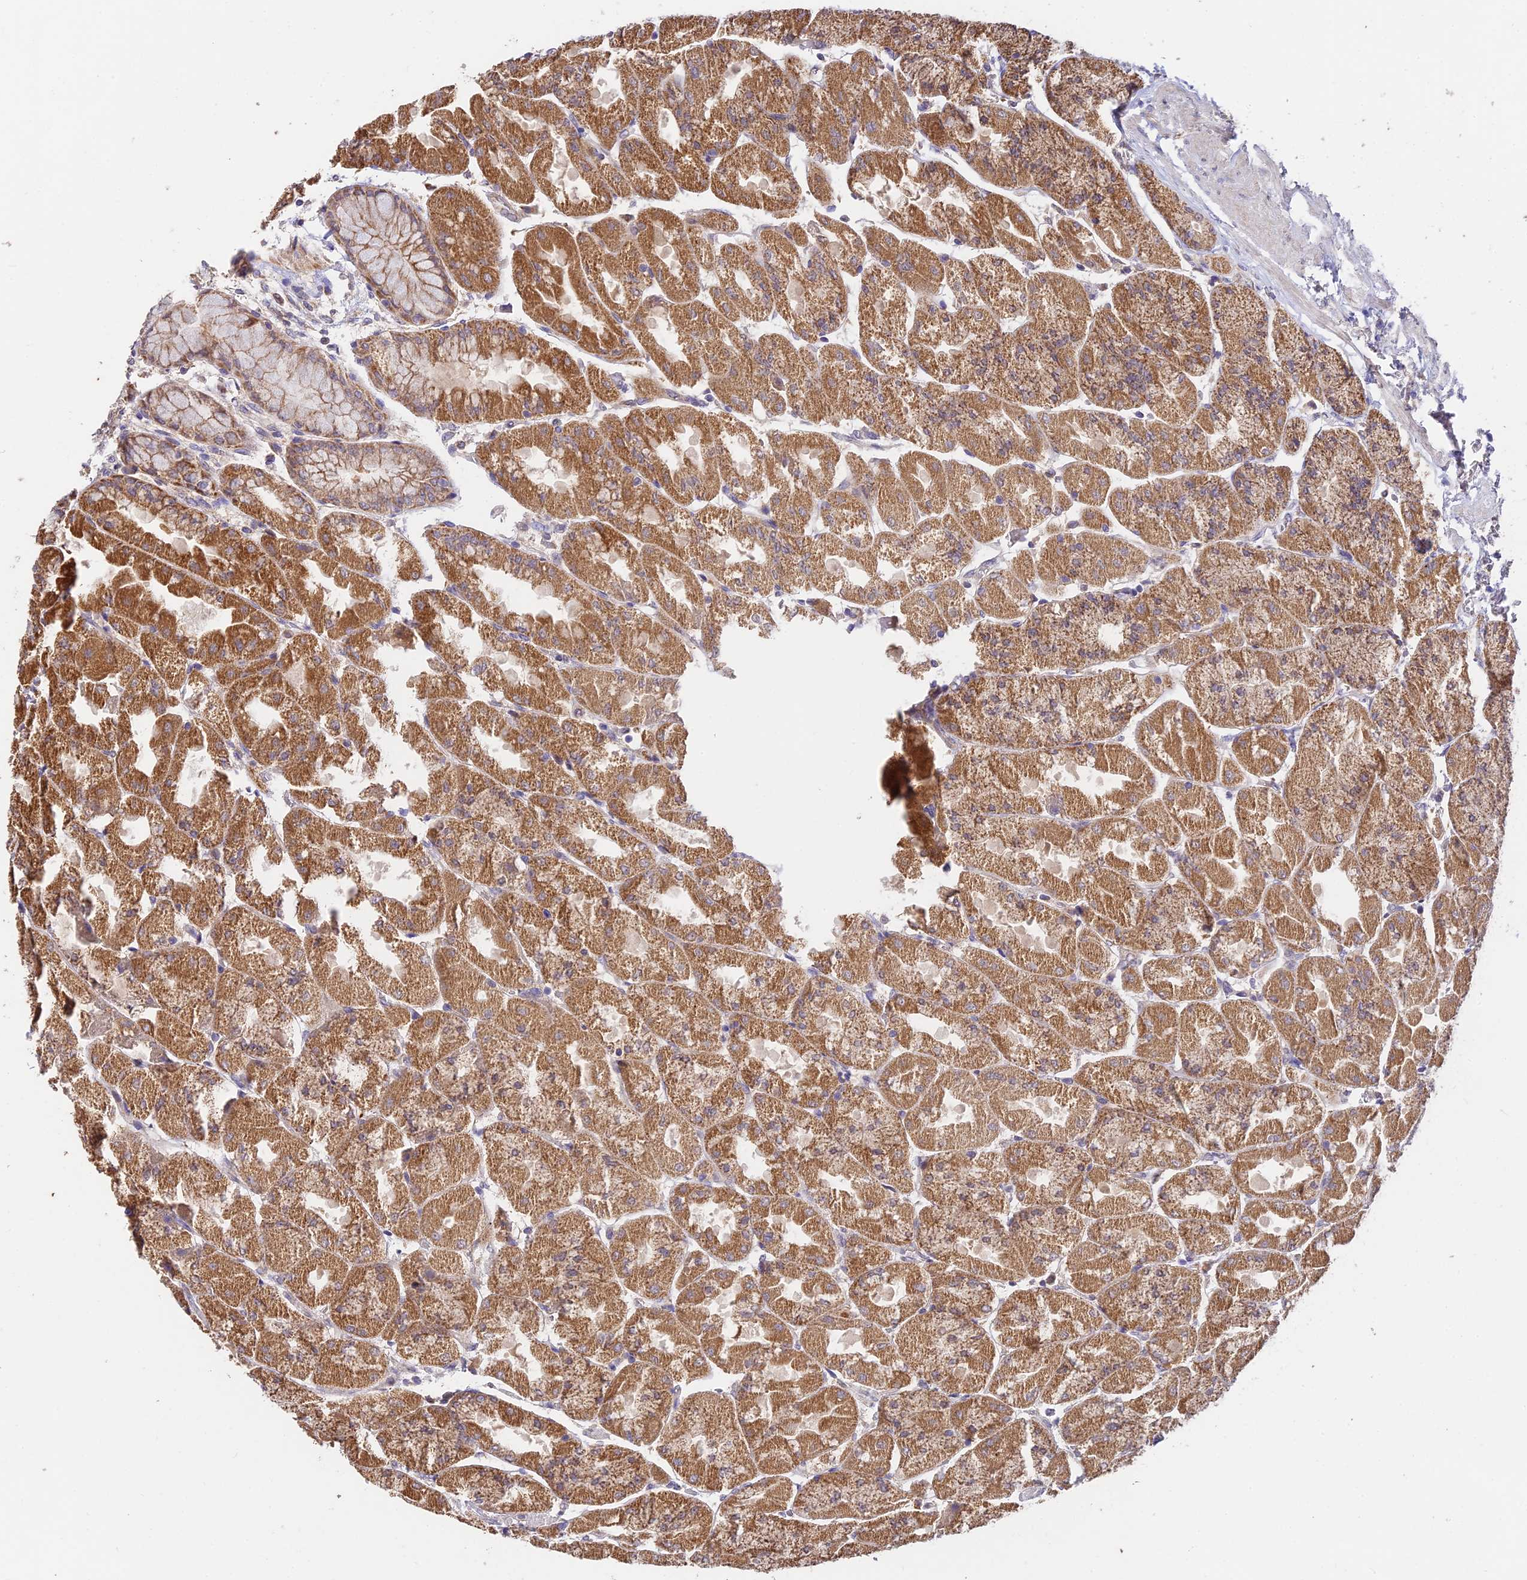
{"staining": {"intensity": "moderate", "quantity": ">75%", "location": "cytoplasmic/membranous"}, "tissue": "stomach", "cell_type": "Glandular cells", "image_type": "normal", "snomed": [{"axis": "morphology", "description": "Normal tissue, NOS"}, {"axis": "topography", "description": "Stomach"}], "caption": "Stomach stained with DAB IHC displays medium levels of moderate cytoplasmic/membranous expression in about >75% of glandular cells.", "gene": "C3orf20", "patient": {"sex": "female", "age": 61}}